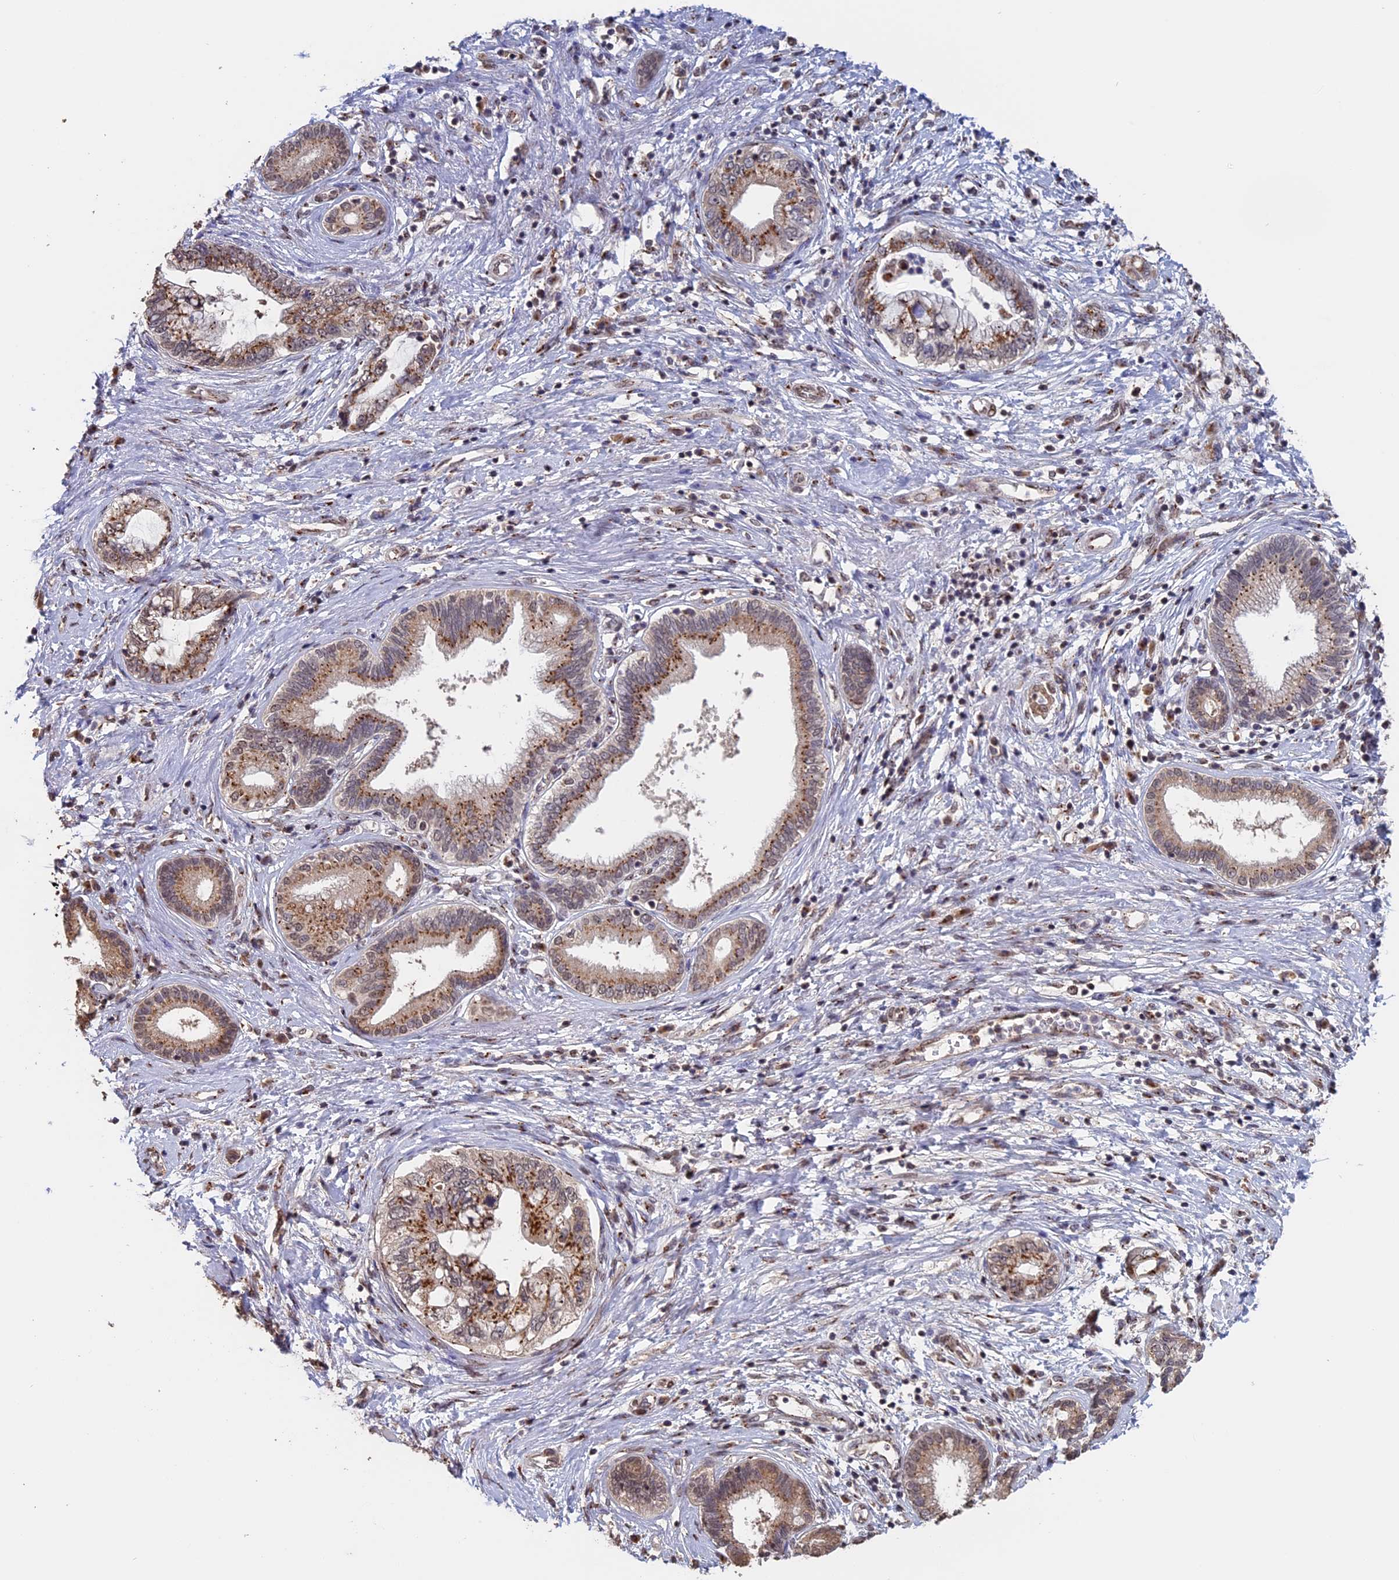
{"staining": {"intensity": "moderate", "quantity": ">75%", "location": "cytoplasmic/membranous"}, "tissue": "pancreatic cancer", "cell_type": "Tumor cells", "image_type": "cancer", "snomed": [{"axis": "morphology", "description": "Adenocarcinoma, NOS"}, {"axis": "topography", "description": "Pancreas"}], "caption": "Immunohistochemistry (IHC) photomicrograph of neoplastic tissue: pancreatic cancer stained using immunohistochemistry shows medium levels of moderate protein expression localized specifically in the cytoplasmic/membranous of tumor cells, appearing as a cytoplasmic/membranous brown color.", "gene": "PIGQ", "patient": {"sex": "female", "age": 73}}